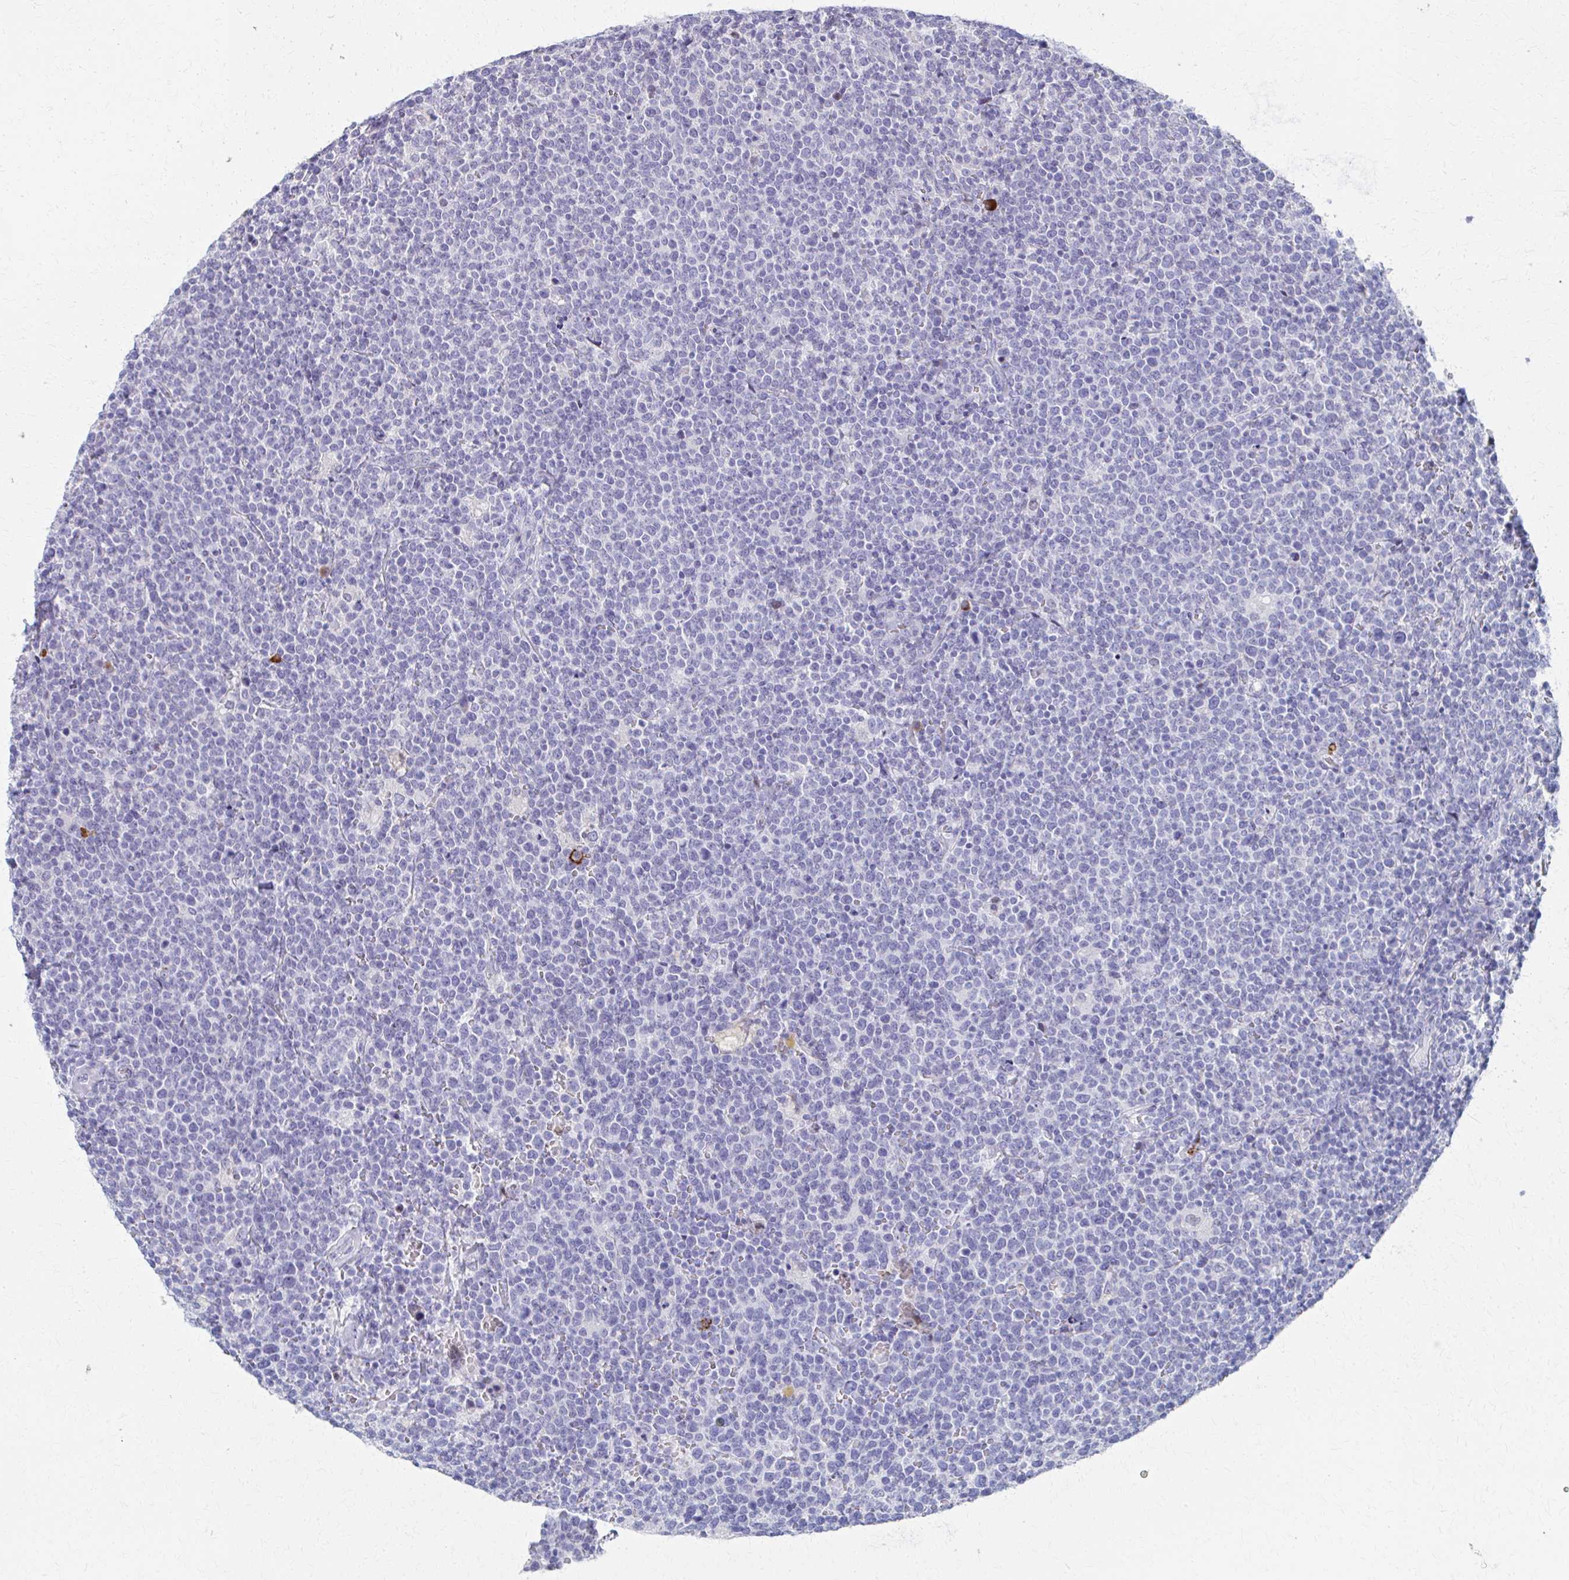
{"staining": {"intensity": "negative", "quantity": "none", "location": "none"}, "tissue": "lymphoma", "cell_type": "Tumor cells", "image_type": "cancer", "snomed": [{"axis": "morphology", "description": "Malignant lymphoma, non-Hodgkin's type, High grade"}, {"axis": "topography", "description": "Lymph node"}], "caption": "Immunohistochemistry photomicrograph of human lymphoma stained for a protein (brown), which reveals no positivity in tumor cells. Brightfield microscopy of IHC stained with DAB (brown) and hematoxylin (blue), captured at high magnification.", "gene": "MS4A2", "patient": {"sex": "male", "age": 61}}